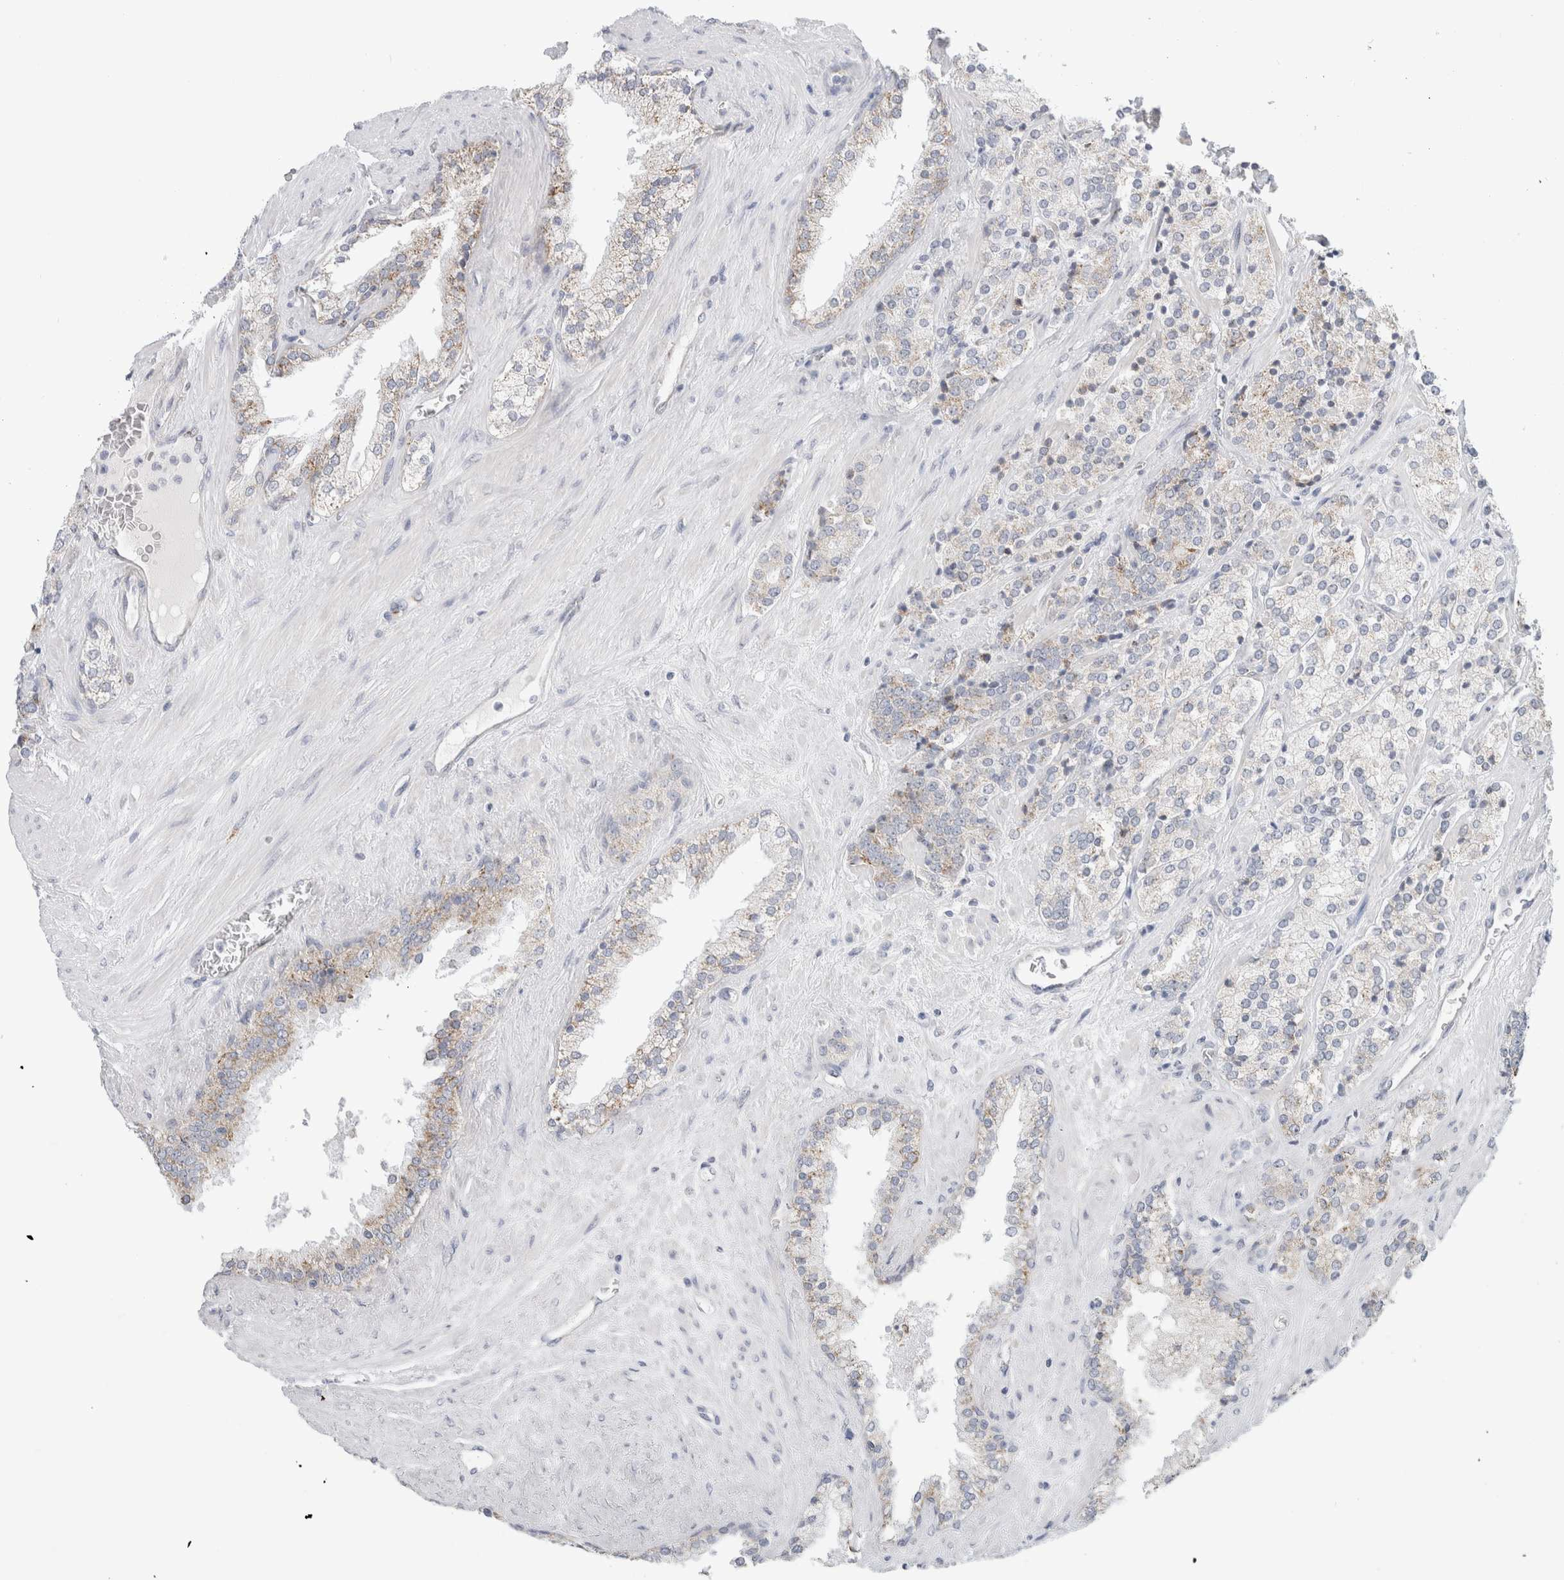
{"staining": {"intensity": "weak", "quantity": "25%-75%", "location": "cytoplasmic/membranous"}, "tissue": "prostate cancer", "cell_type": "Tumor cells", "image_type": "cancer", "snomed": [{"axis": "morphology", "description": "Adenocarcinoma, High grade"}, {"axis": "topography", "description": "Prostate"}], "caption": "There is low levels of weak cytoplasmic/membranous expression in tumor cells of high-grade adenocarcinoma (prostate), as demonstrated by immunohistochemical staining (brown color).", "gene": "FAHD1", "patient": {"sex": "male", "age": 71}}